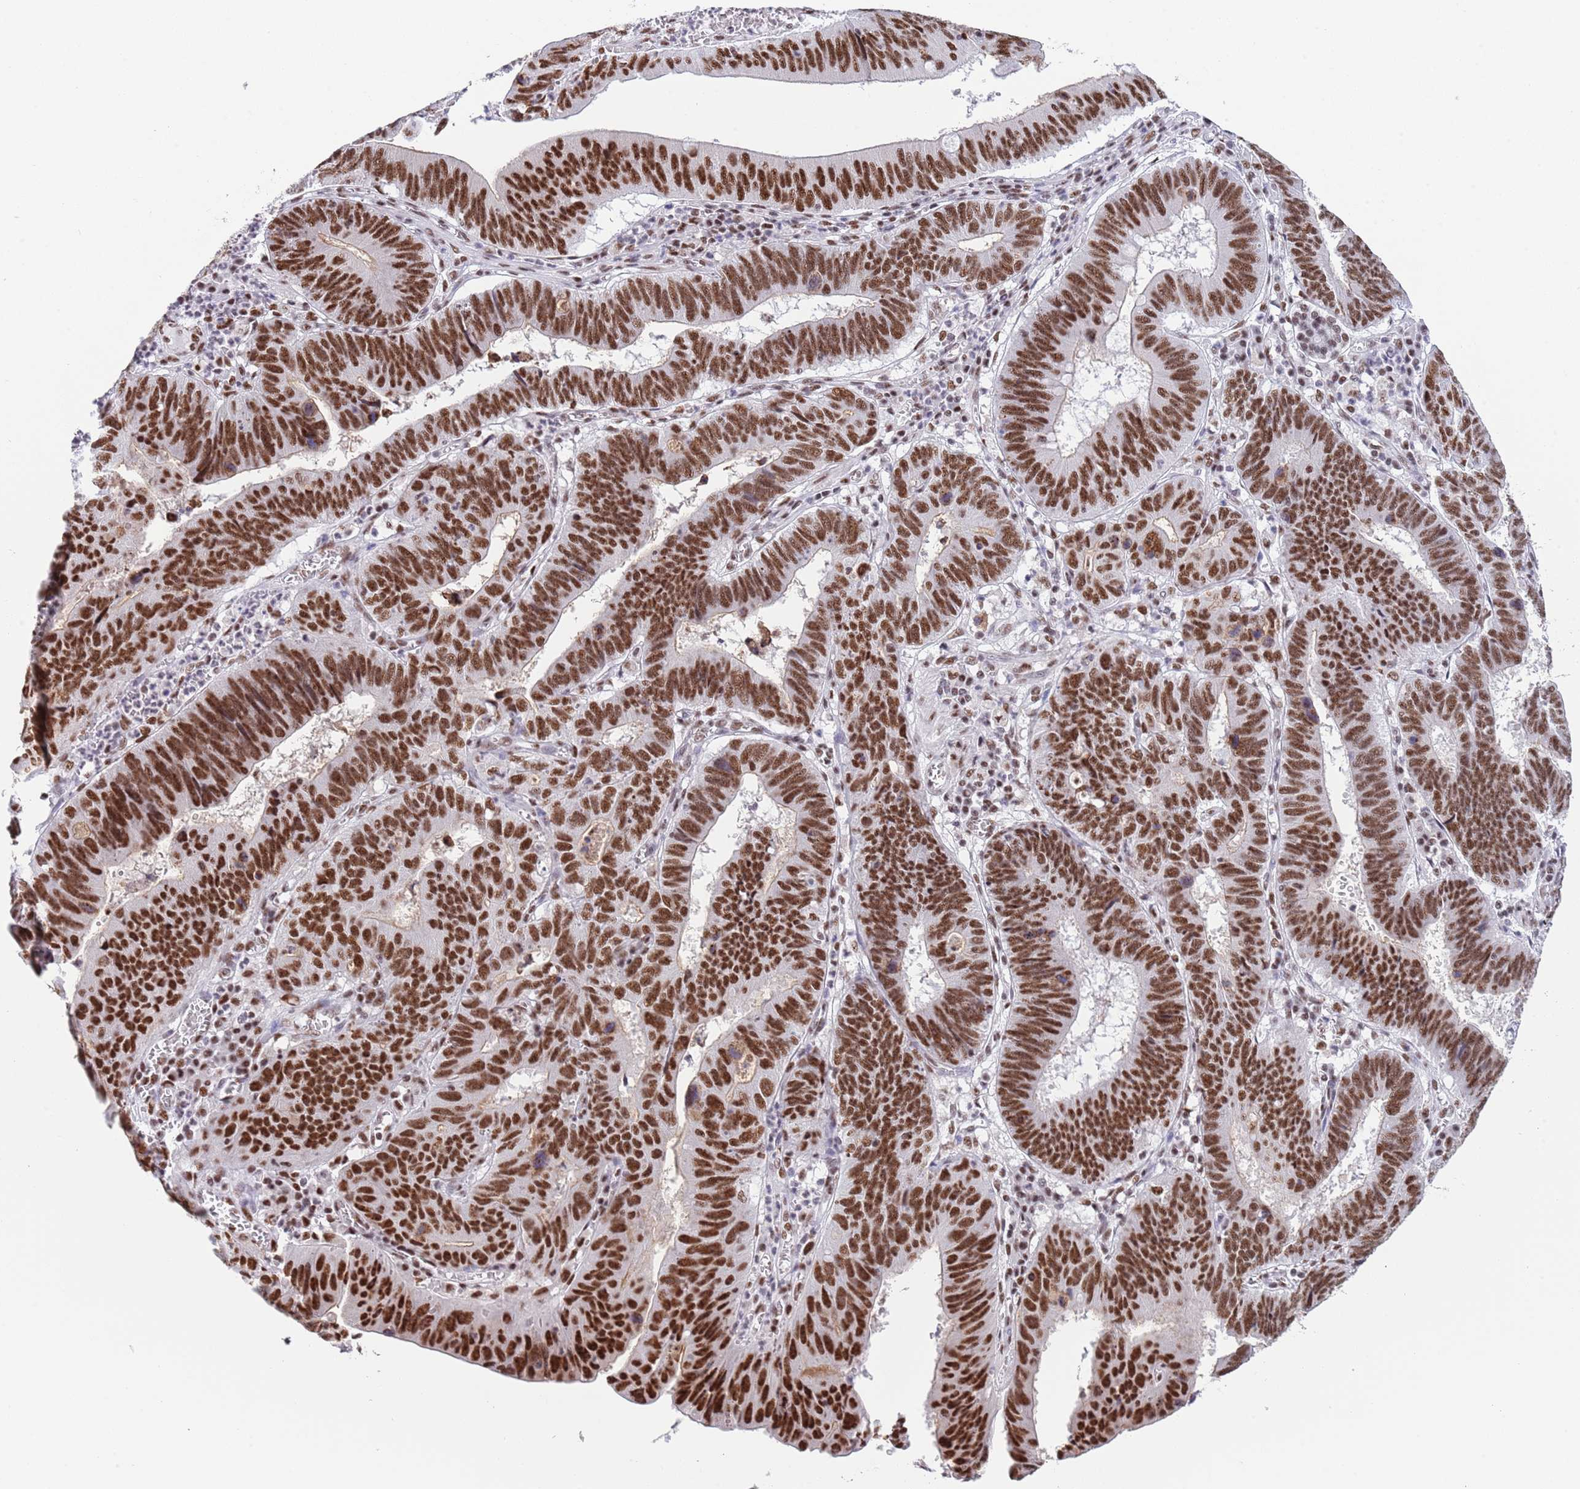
{"staining": {"intensity": "strong", "quantity": ">75%", "location": "nuclear"}, "tissue": "stomach cancer", "cell_type": "Tumor cells", "image_type": "cancer", "snomed": [{"axis": "morphology", "description": "Adenocarcinoma, NOS"}, {"axis": "topography", "description": "Stomach"}], "caption": "Approximately >75% of tumor cells in stomach adenocarcinoma display strong nuclear protein staining as visualized by brown immunohistochemical staining.", "gene": "SF3A2", "patient": {"sex": "male", "age": 59}}